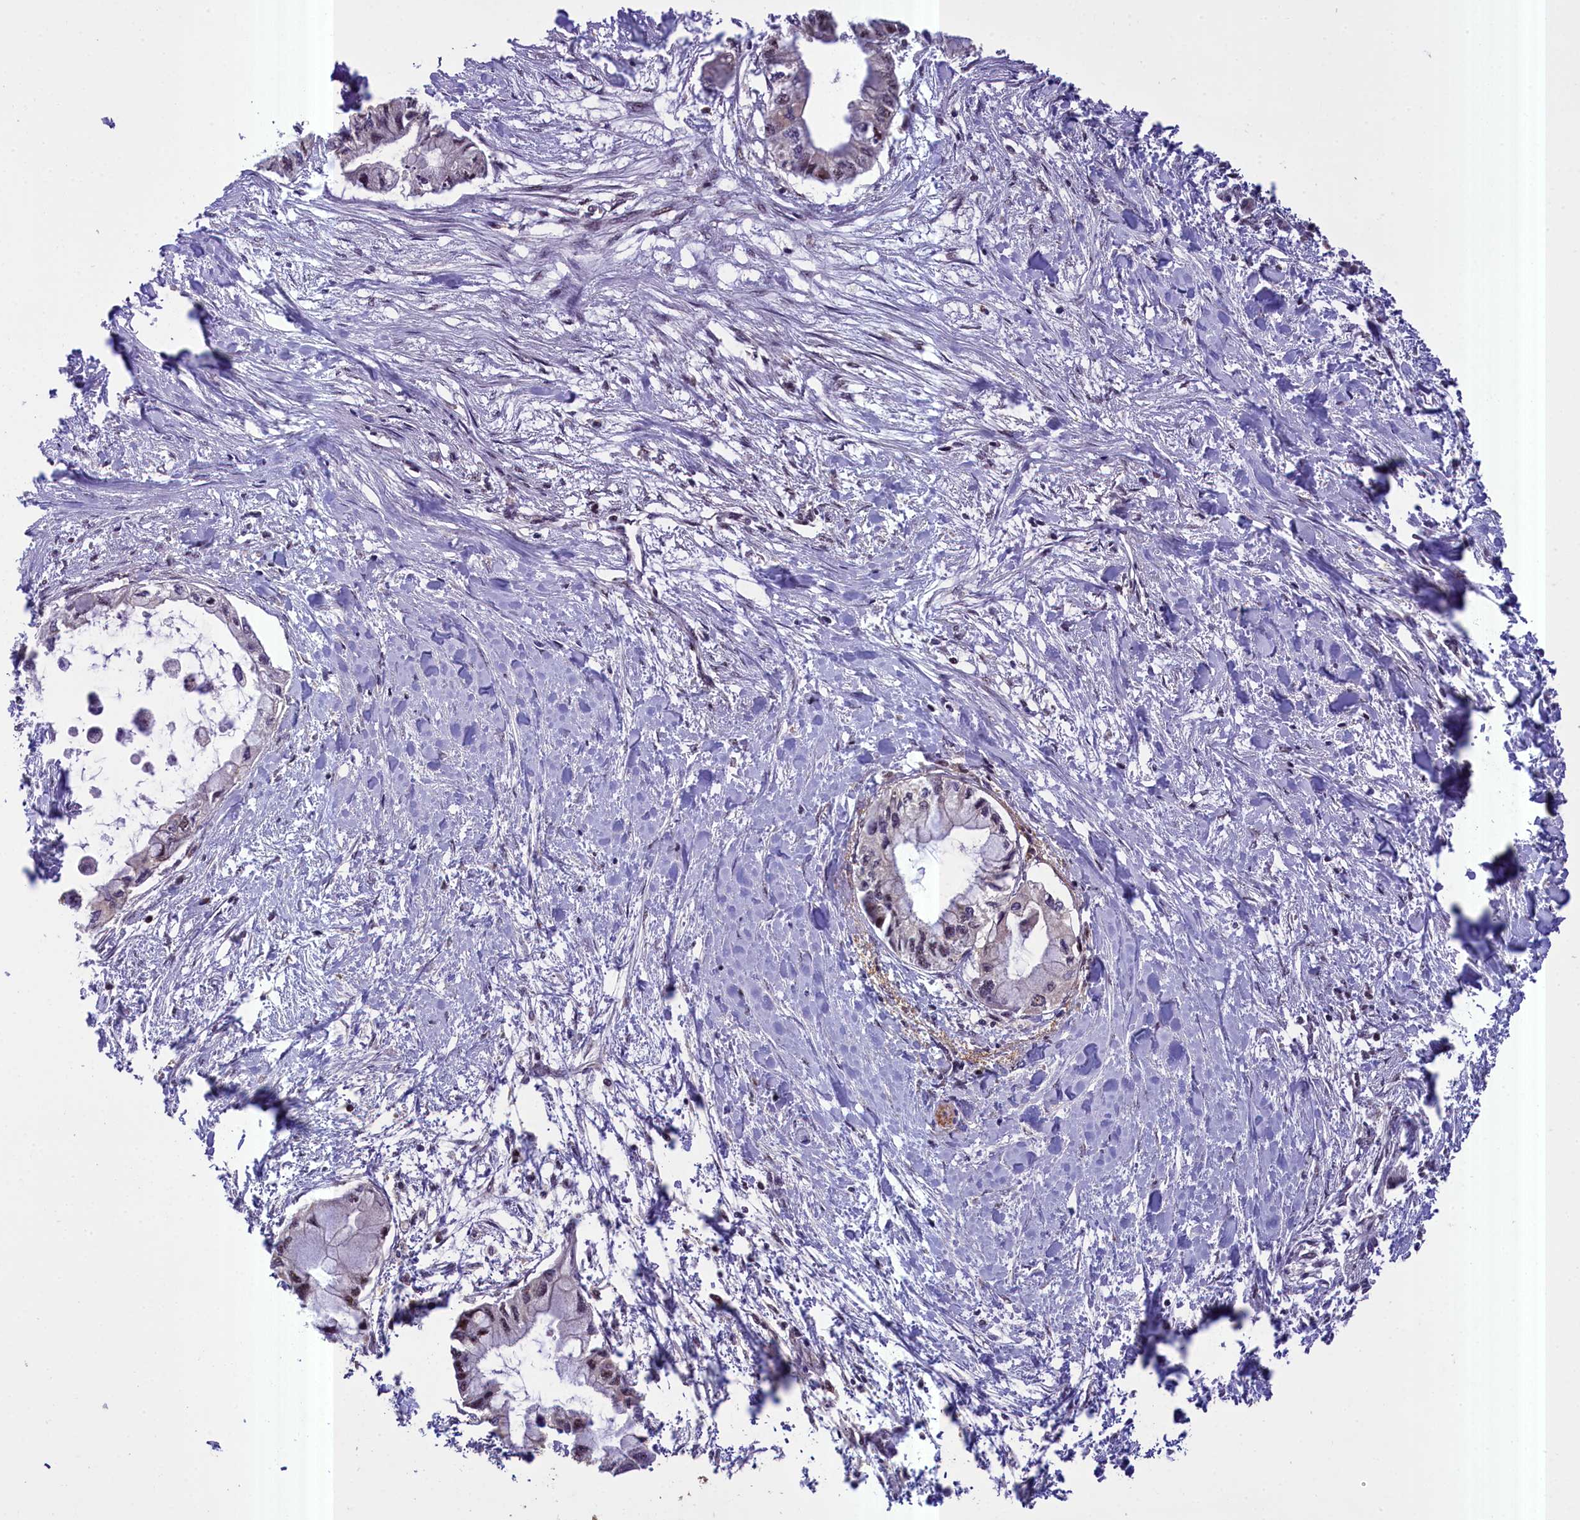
{"staining": {"intensity": "weak", "quantity": "<25%", "location": "nuclear"}, "tissue": "pancreatic cancer", "cell_type": "Tumor cells", "image_type": "cancer", "snomed": [{"axis": "morphology", "description": "Adenocarcinoma, NOS"}, {"axis": "topography", "description": "Pancreas"}], "caption": "Immunohistochemistry (IHC) histopathology image of neoplastic tissue: human pancreatic cancer stained with DAB (3,3'-diaminobenzidine) shows no significant protein positivity in tumor cells.", "gene": "FUZ", "patient": {"sex": "male", "age": 48}}